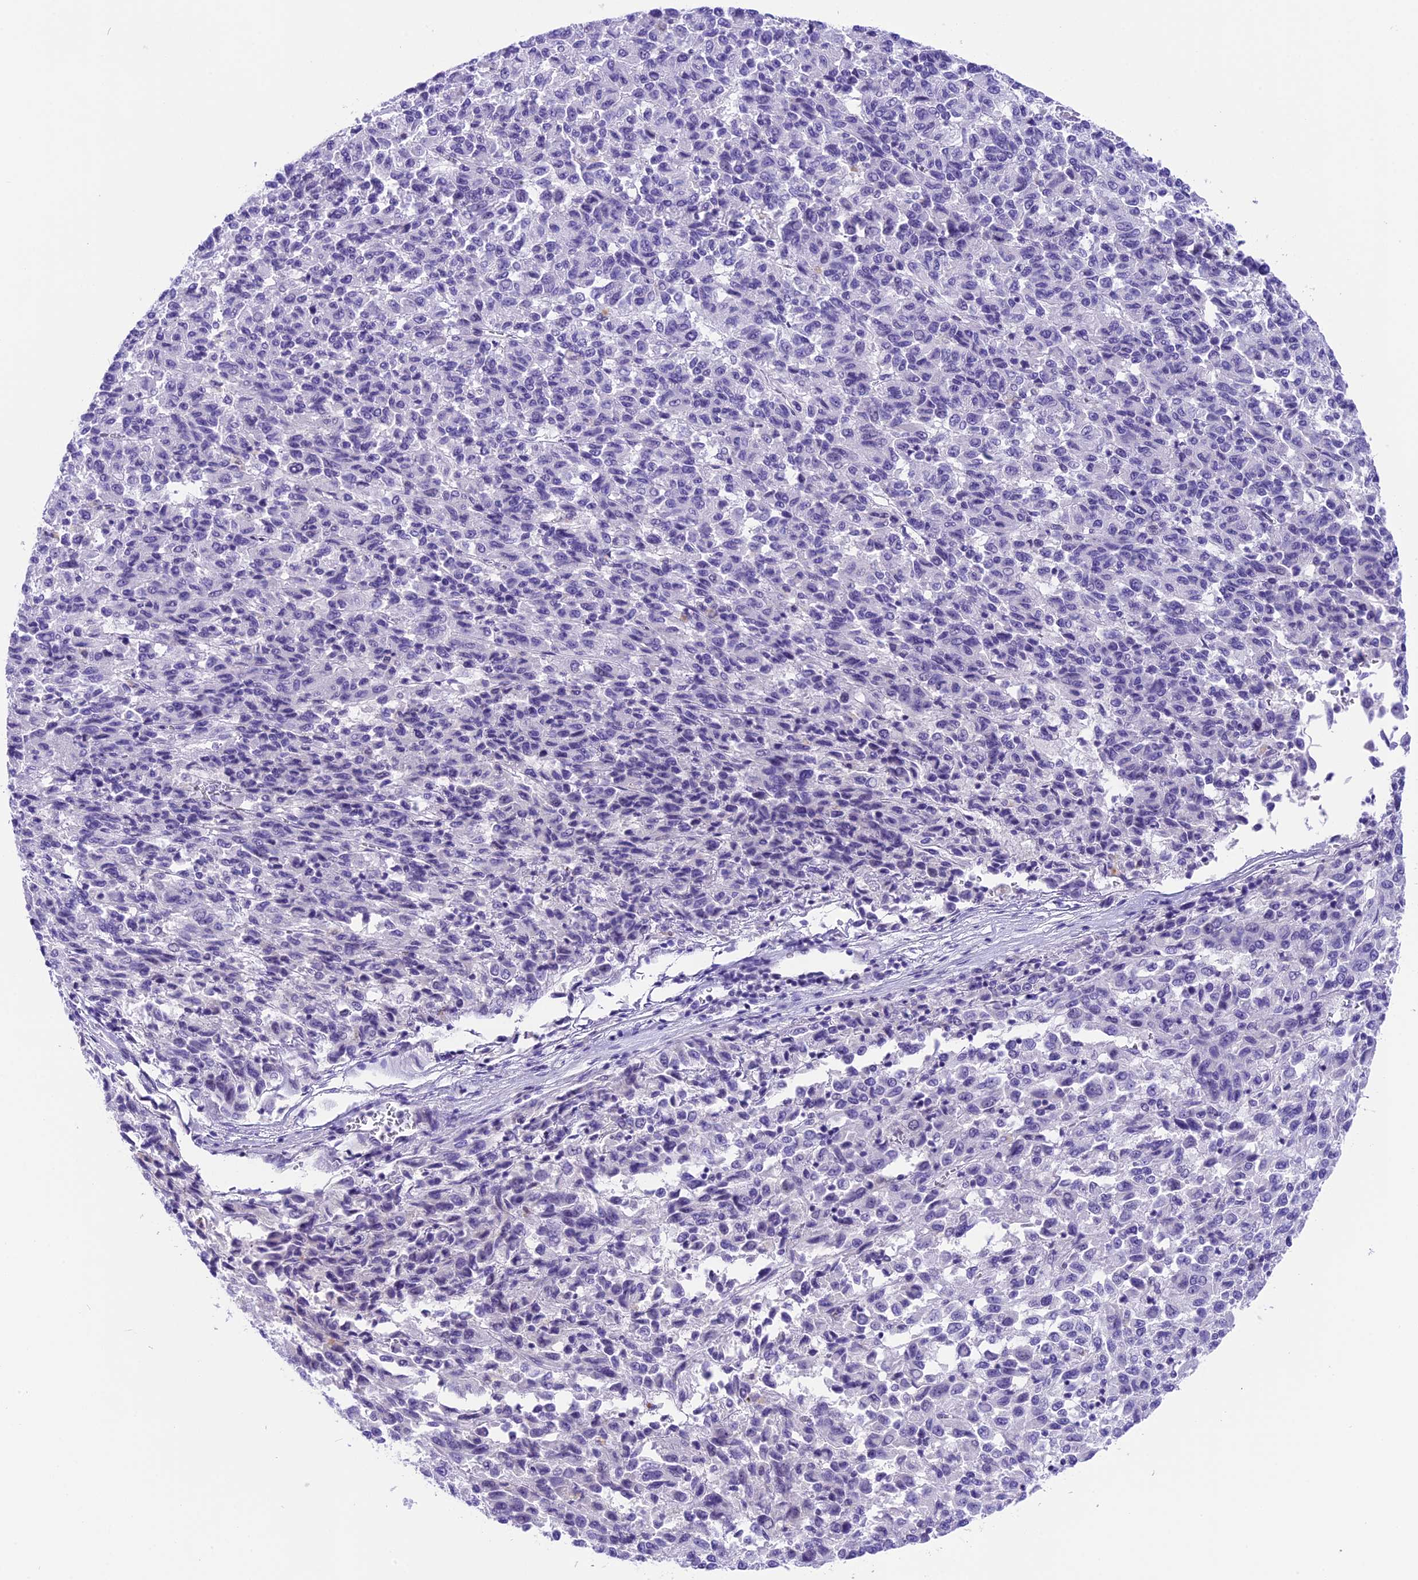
{"staining": {"intensity": "negative", "quantity": "none", "location": "none"}, "tissue": "melanoma", "cell_type": "Tumor cells", "image_type": "cancer", "snomed": [{"axis": "morphology", "description": "Malignant melanoma, Metastatic site"}, {"axis": "topography", "description": "Lung"}], "caption": "Immunohistochemistry micrograph of human malignant melanoma (metastatic site) stained for a protein (brown), which exhibits no expression in tumor cells. (DAB immunohistochemistry visualized using brightfield microscopy, high magnification).", "gene": "PRR15", "patient": {"sex": "male", "age": 64}}